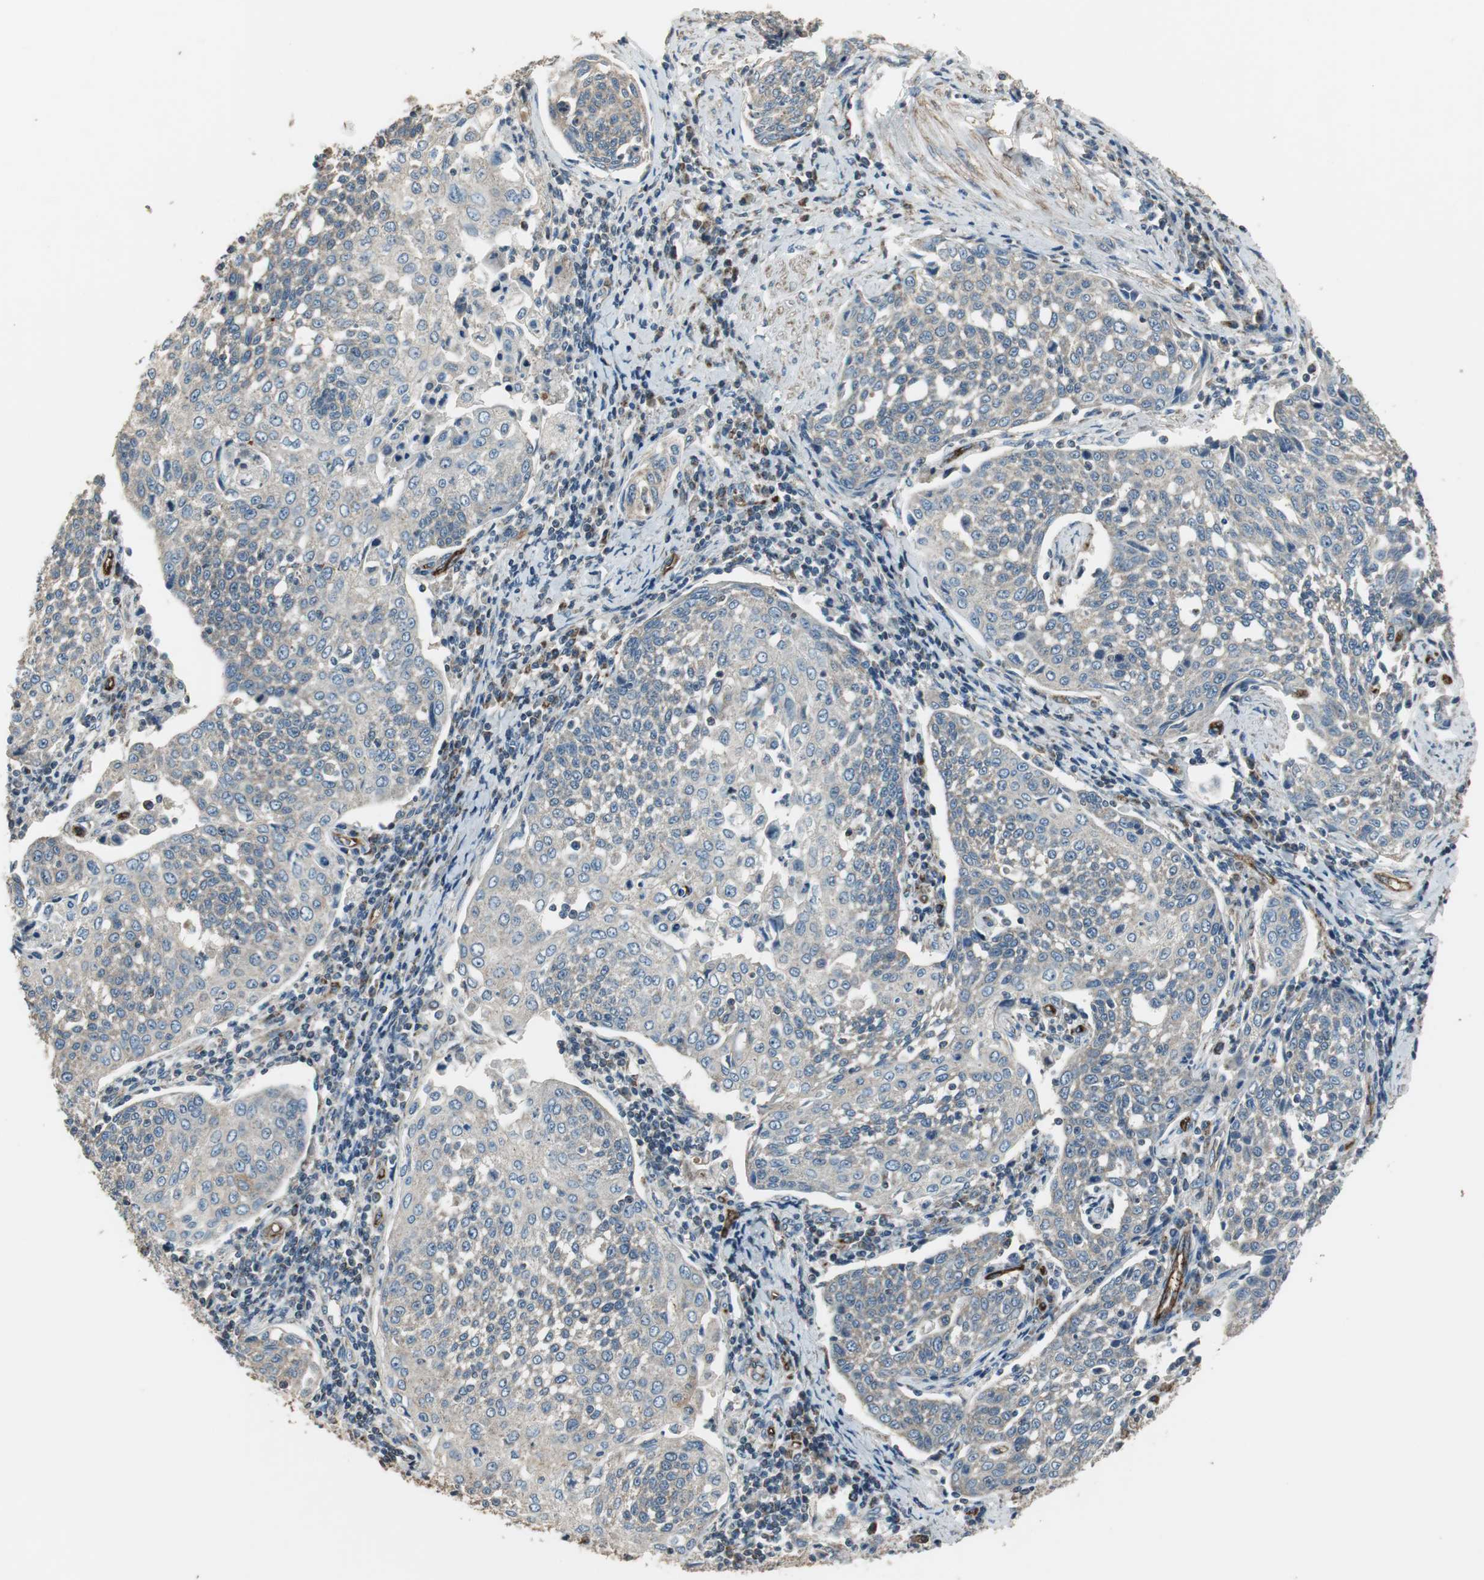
{"staining": {"intensity": "weak", "quantity": ">75%", "location": "cytoplasmic/membranous"}, "tissue": "cervical cancer", "cell_type": "Tumor cells", "image_type": "cancer", "snomed": [{"axis": "morphology", "description": "Squamous cell carcinoma, NOS"}, {"axis": "topography", "description": "Cervix"}], "caption": "This histopathology image exhibits cervical cancer (squamous cell carcinoma) stained with IHC to label a protein in brown. The cytoplasmic/membranous of tumor cells show weak positivity for the protein. Nuclei are counter-stained blue.", "gene": "MSTO1", "patient": {"sex": "female", "age": 34}}